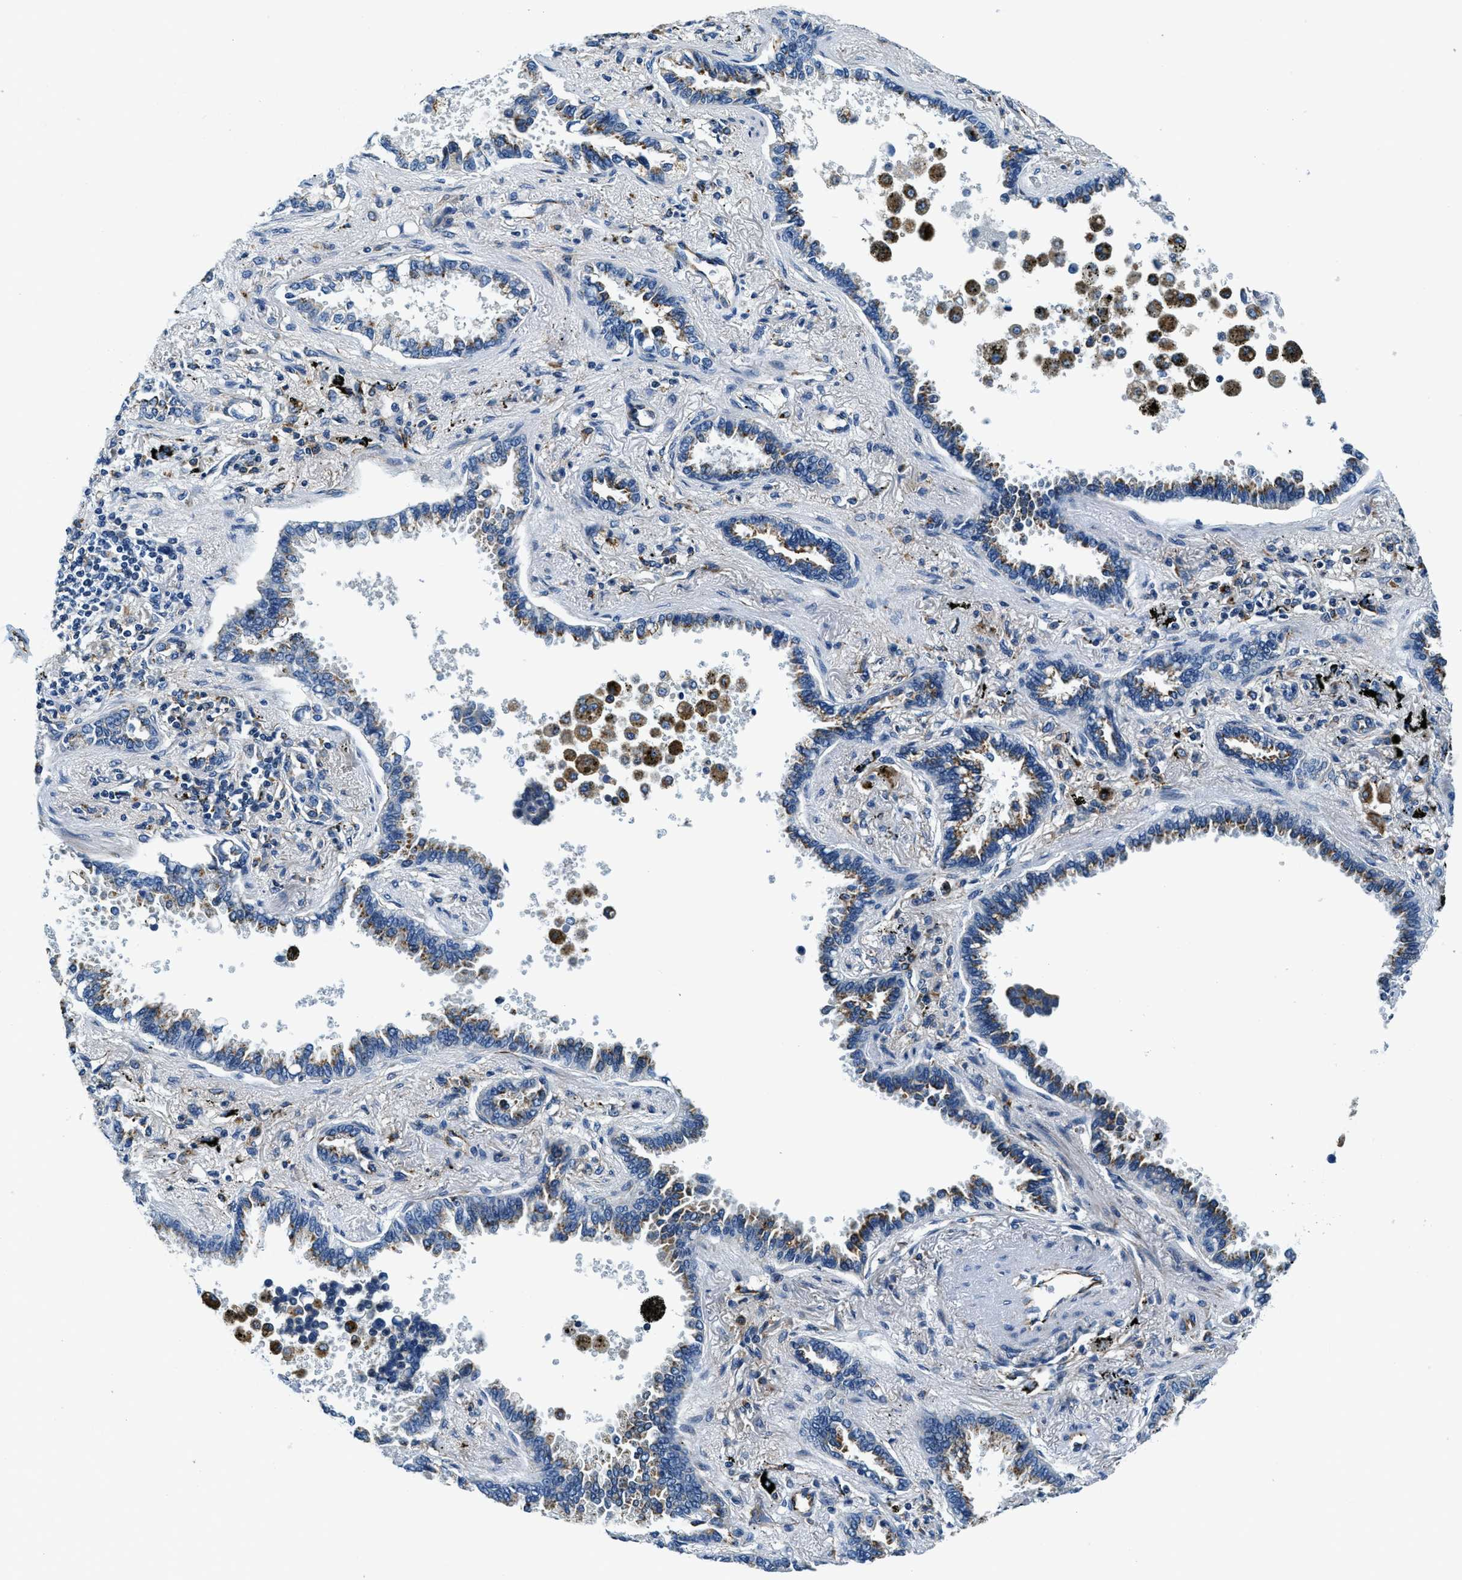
{"staining": {"intensity": "moderate", "quantity": "<25%", "location": "cytoplasmic/membranous"}, "tissue": "lung cancer", "cell_type": "Tumor cells", "image_type": "cancer", "snomed": [{"axis": "morphology", "description": "Normal tissue, NOS"}, {"axis": "morphology", "description": "Adenocarcinoma, NOS"}, {"axis": "topography", "description": "Lung"}], "caption": "Adenocarcinoma (lung) was stained to show a protein in brown. There is low levels of moderate cytoplasmic/membranous staining in approximately <25% of tumor cells.", "gene": "GNS", "patient": {"sex": "male", "age": 59}}